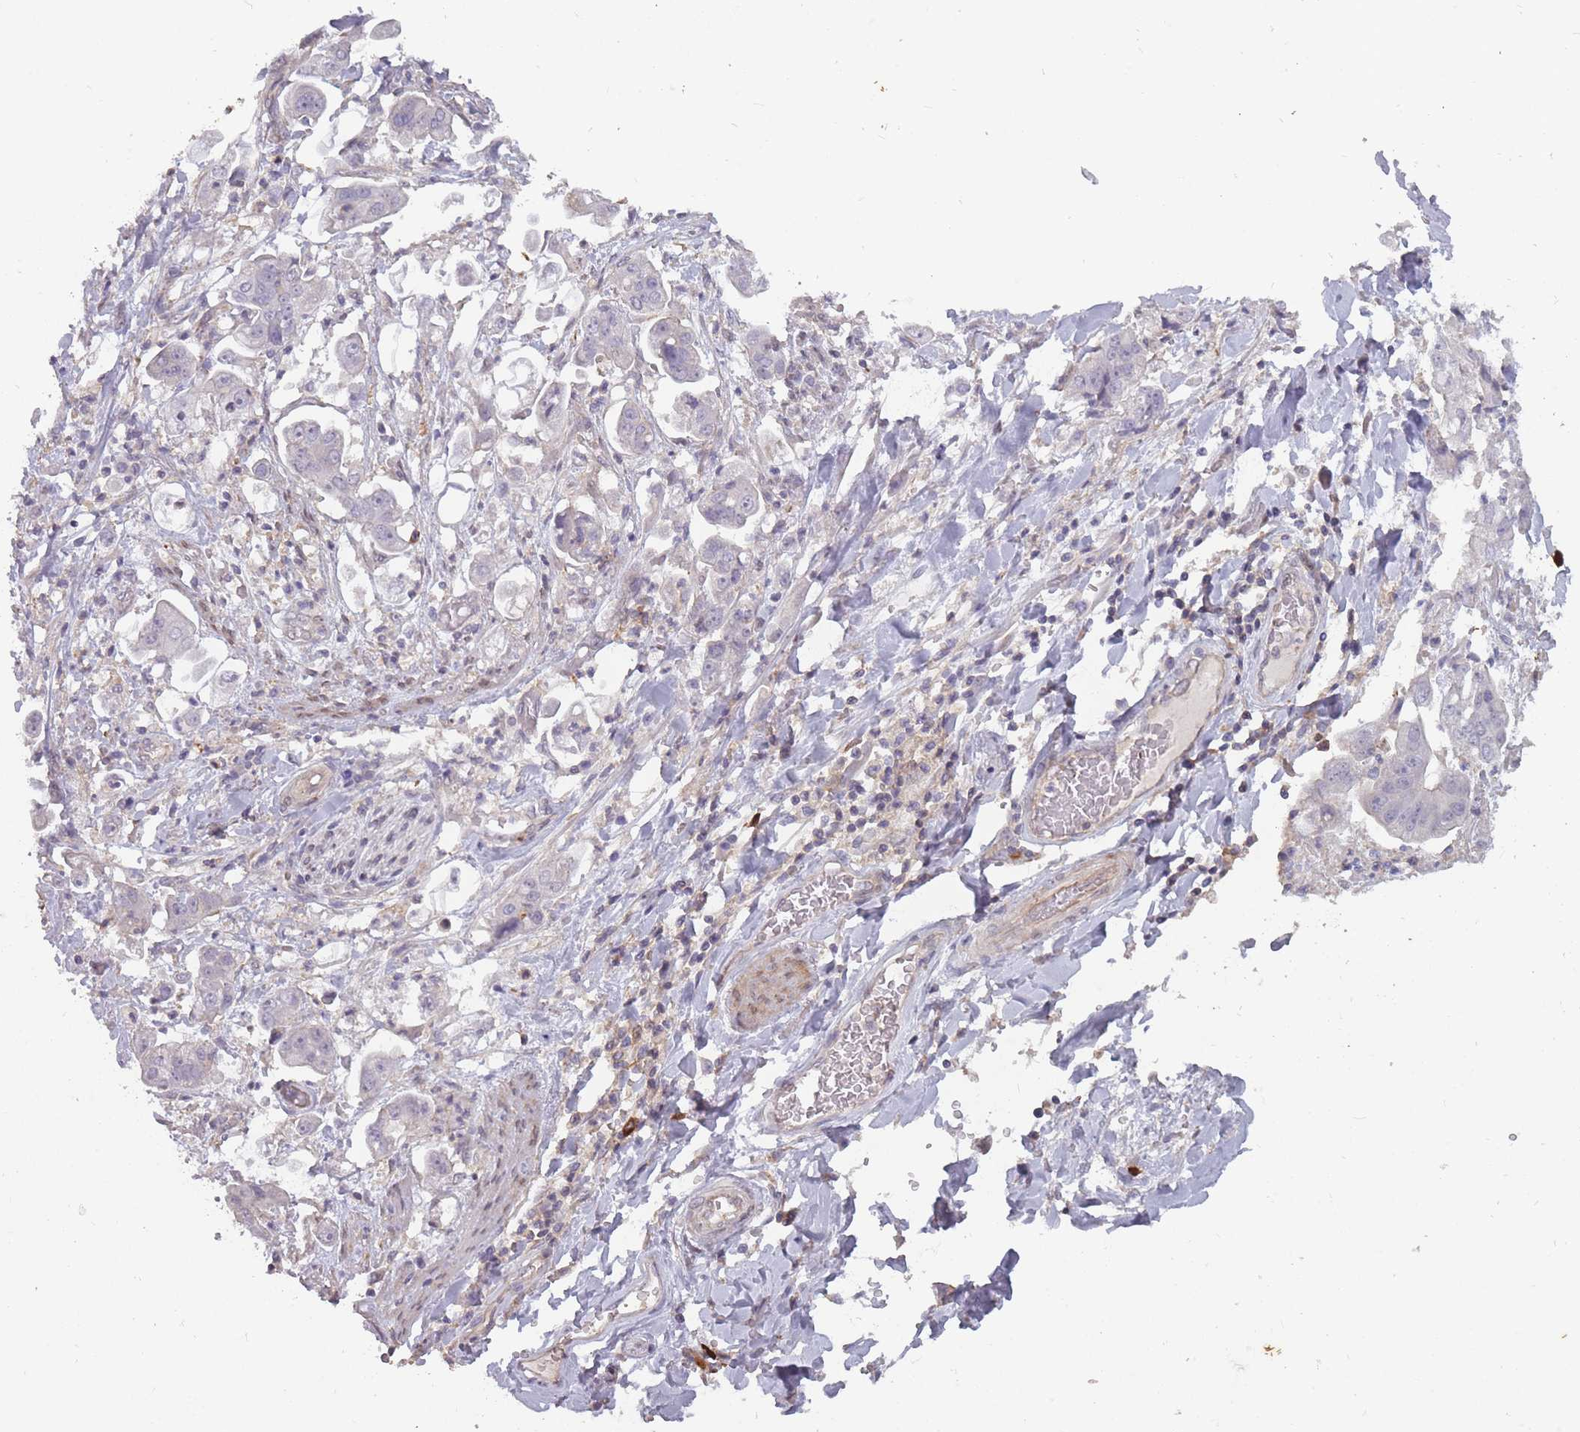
{"staining": {"intensity": "negative", "quantity": "none", "location": "none"}, "tissue": "stomach cancer", "cell_type": "Tumor cells", "image_type": "cancer", "snomed": [{"axis": "morphology", "description": "Adenocarcinoma, NOS"}, {"axis": "topography", "description": "Stomach"}], "caption": "This is an immunohistochemistry micrograph of human stomach cancer. There is no staining in tumor cells.", "gene": "TET3", "patient": {"sex": "male", "age": 62}}